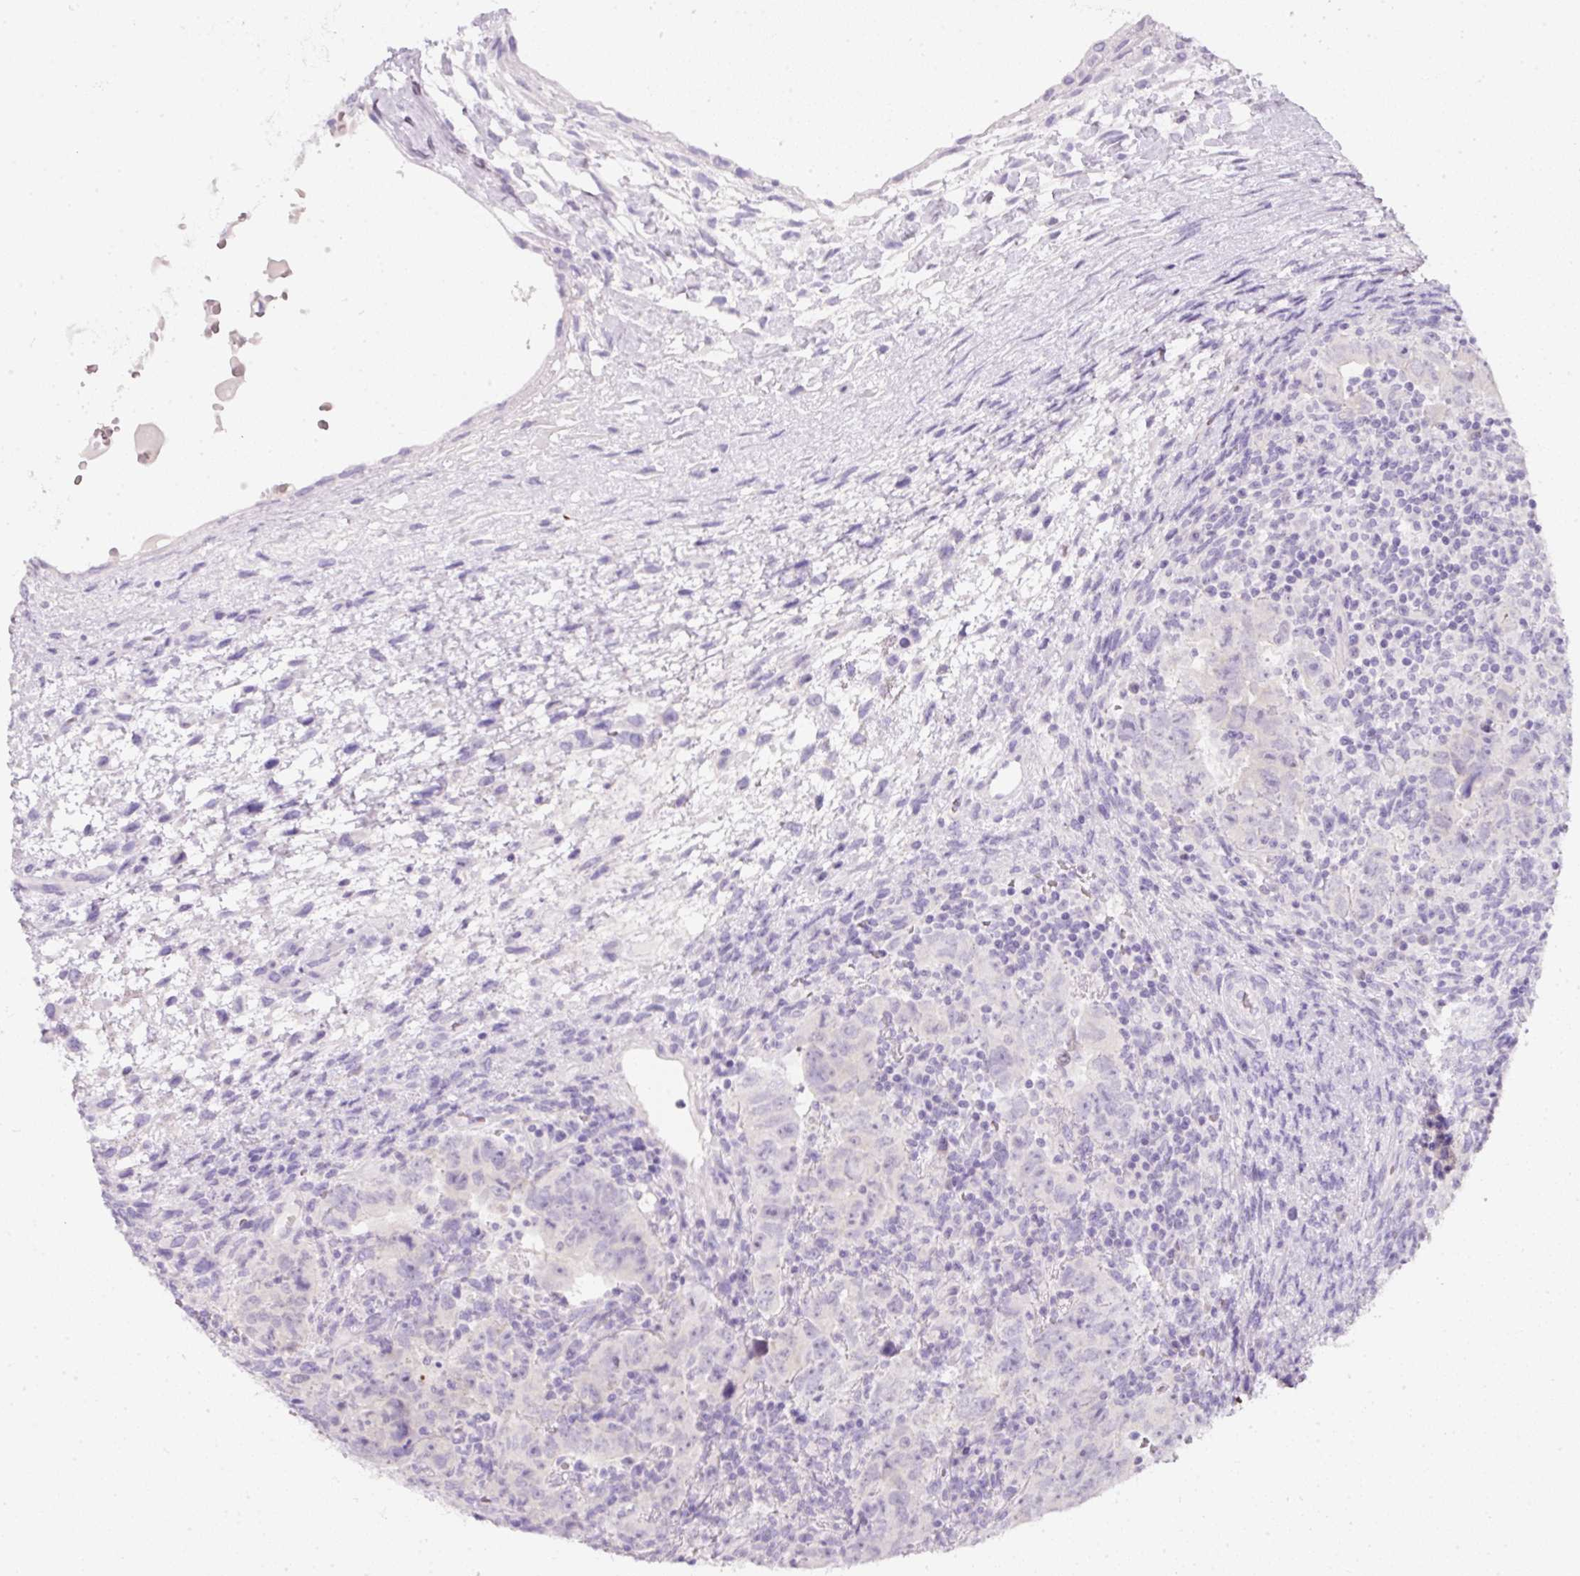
{"staining": {"intensity": "negative", "quantity": "none", "location": "none"}, "tissue": "testis cancer", "cell_type": "Tumor cells", "image_type": "cancer", "snomed": [{"axis": "morphology", "description": "Carcinoma, Embryonal, NOS"}, {"axis": "topography", "description": "Testis"}], "caption": "Protein analysis of testis cancer (embryonal carcinoma) displays no significant staining in tumor cells.", "gene": "SLC2A2", "patient": {"sex": "male", "age": 24}}